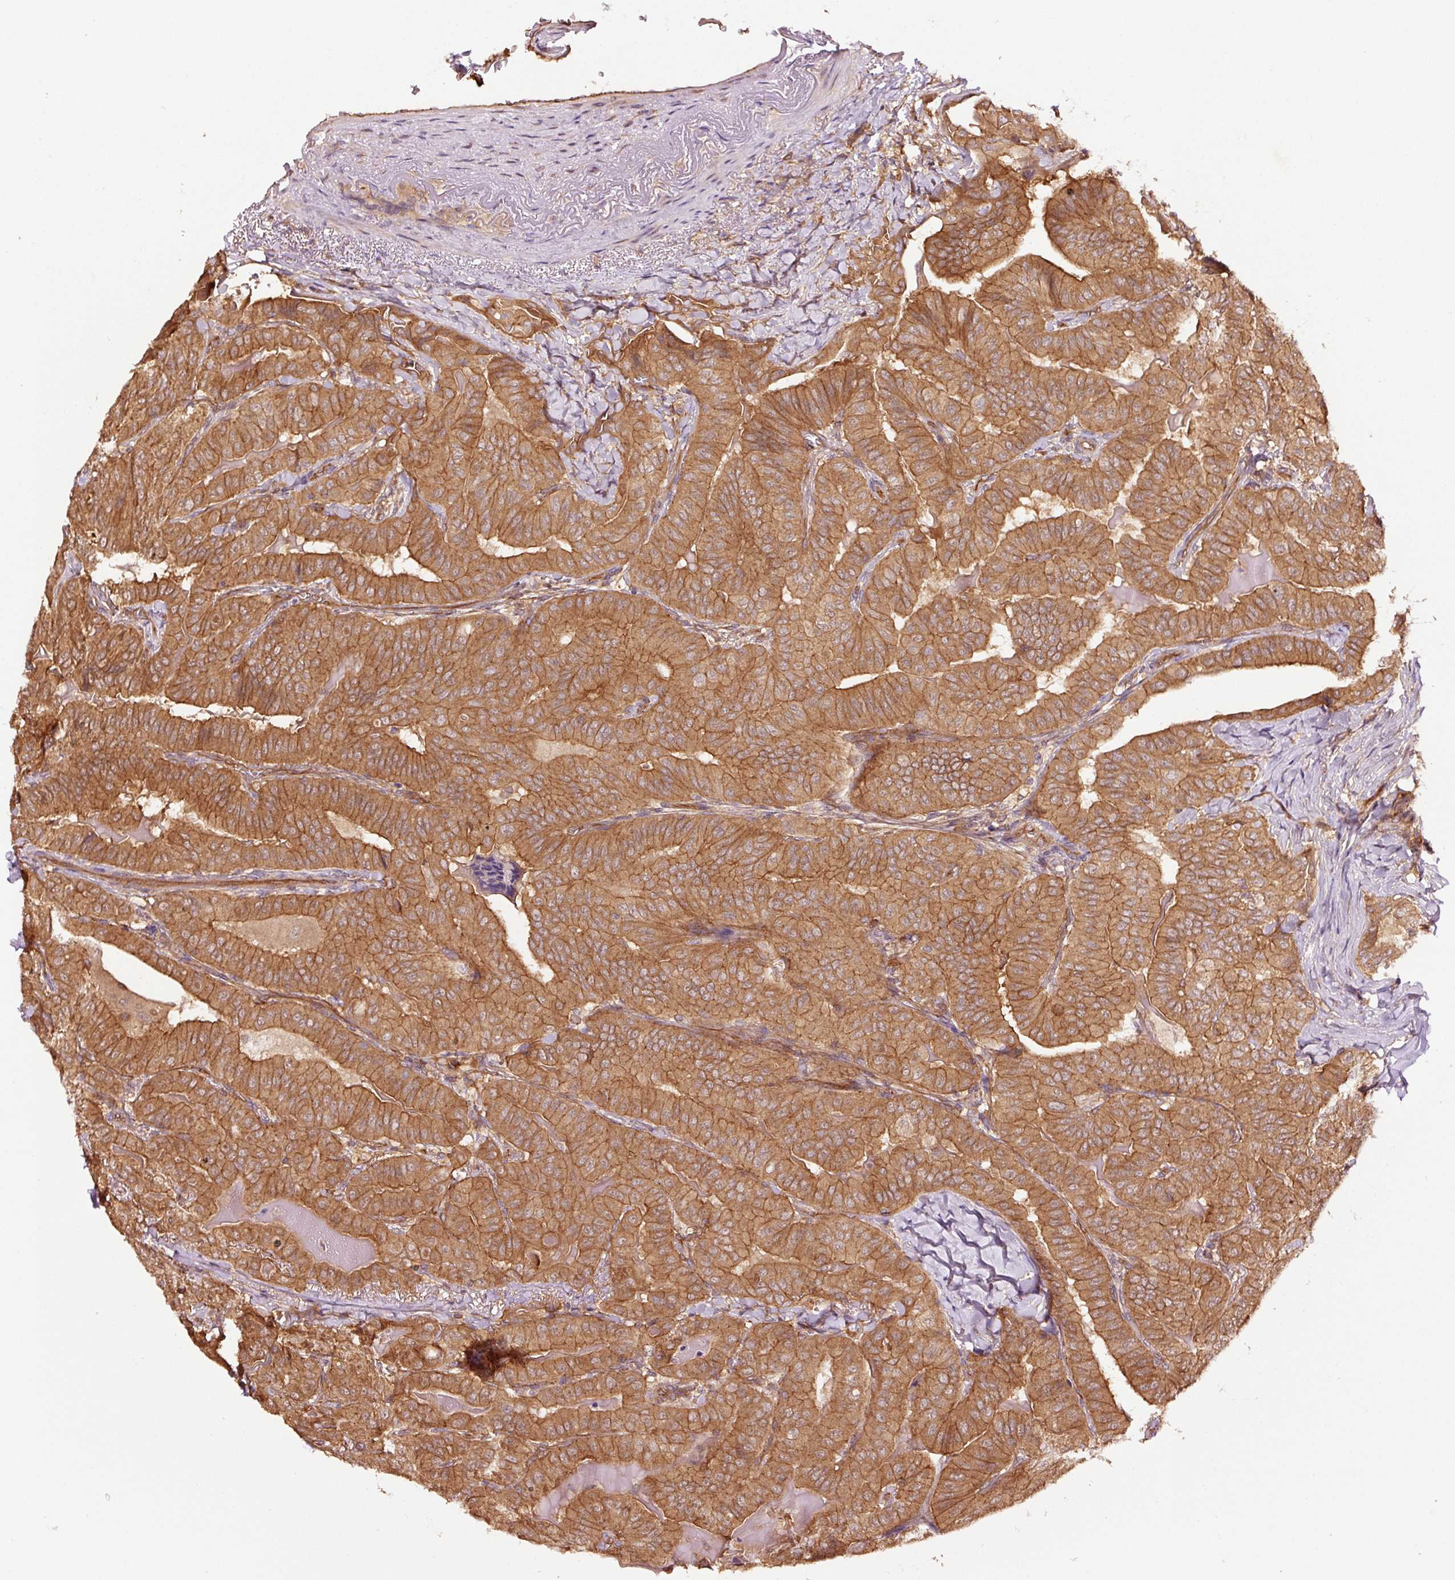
{"staining": {"intensity": "moderate", "quantity": ">75%", "location": "cytoplasmic/membranous"}, "tissue": "thyroid cancer", "cell_type": "Tumor cells", "image_type": "cancer", "snomed": [{"axis": "morphology", "description": "Papillary adenocarcinoma, NOS"}, {"axis": "topography", "description": "Thyroid gland"}], "caption": "Thyroid cancer stained with DAB immunohistochemistry displays medium levels of moderate cytoplasmic/membranous staining in approximately >75% of tumor cells.", "gene": "METAP1", "patient": {"sex": "female", "age": 68}}